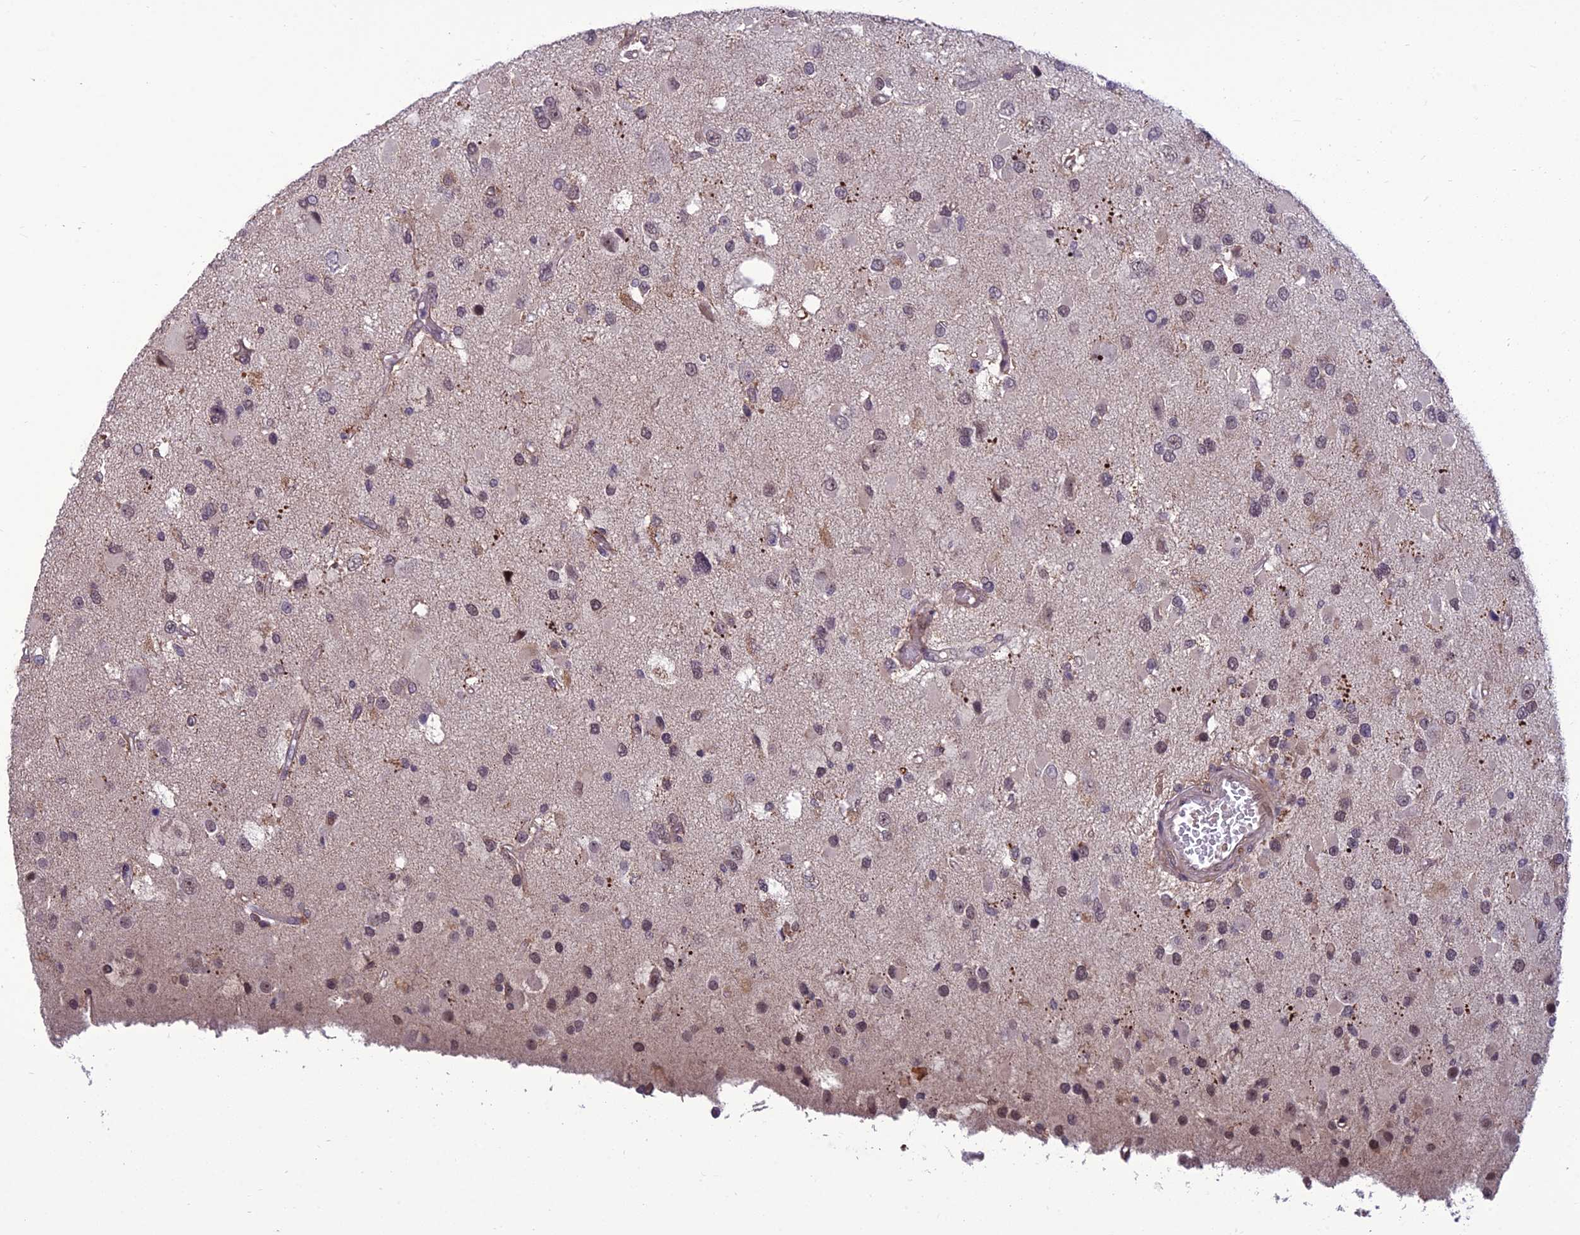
{"staining": {"intensity": "weak", "quantity": ">75%", "location": "nuclear"}, "tissue": "glioma", "cell_type": "Tumor cells", "image_type": "cancer", "snomed": [{"axis": "morphology", "description": "Glioma, malignant, High grade"}, {"axis": "topography", "description": "Brain"}], "caption": "Glioma was stained to show a protein in brown. There is low levels of weak nuclear expression in about >75% of tumor cells.", "gene": "FBRS", "patient": {"sex": "male", "age": 53}}